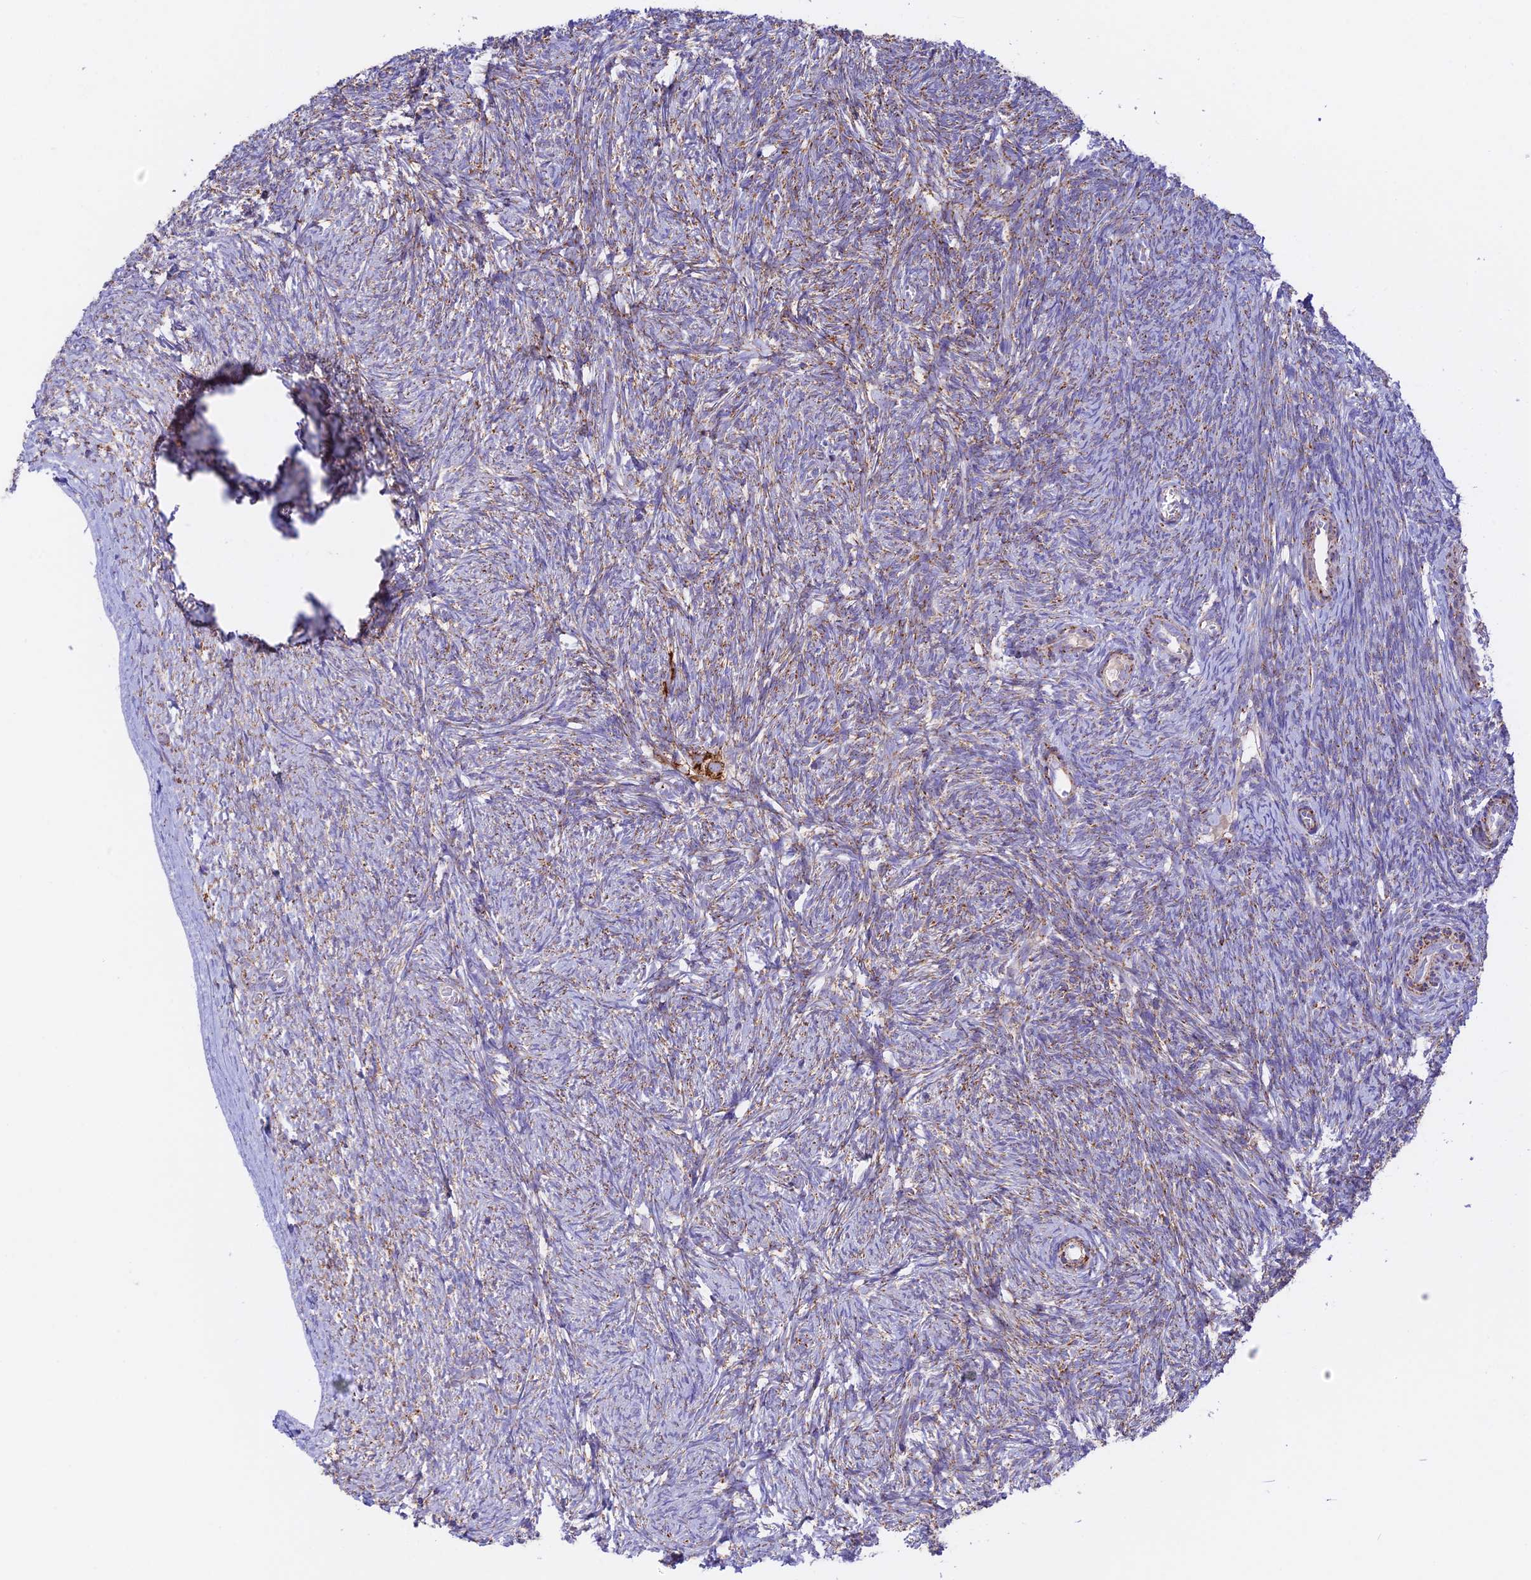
{"staining": {"intensity": "strong", "quantity": ">75%", "location": "cytoplasmic/membranous"}, "tissue": "ovary", "cell_type": "Follicle cells", "image_type": "normal", "snomed": [{"axis": "morphology", "description": "Normal tissue, NOS"}, {"axis": "topography", "description": "Ovary"}], "caption": "DAB immunohistochemical staining of normal ovary exhibits strong cytoplasmic/membranous protein expression in approximately >75% of follicle cells.", "gene": "HSDL2", "patient": {"sex": "female", "age": 44}}